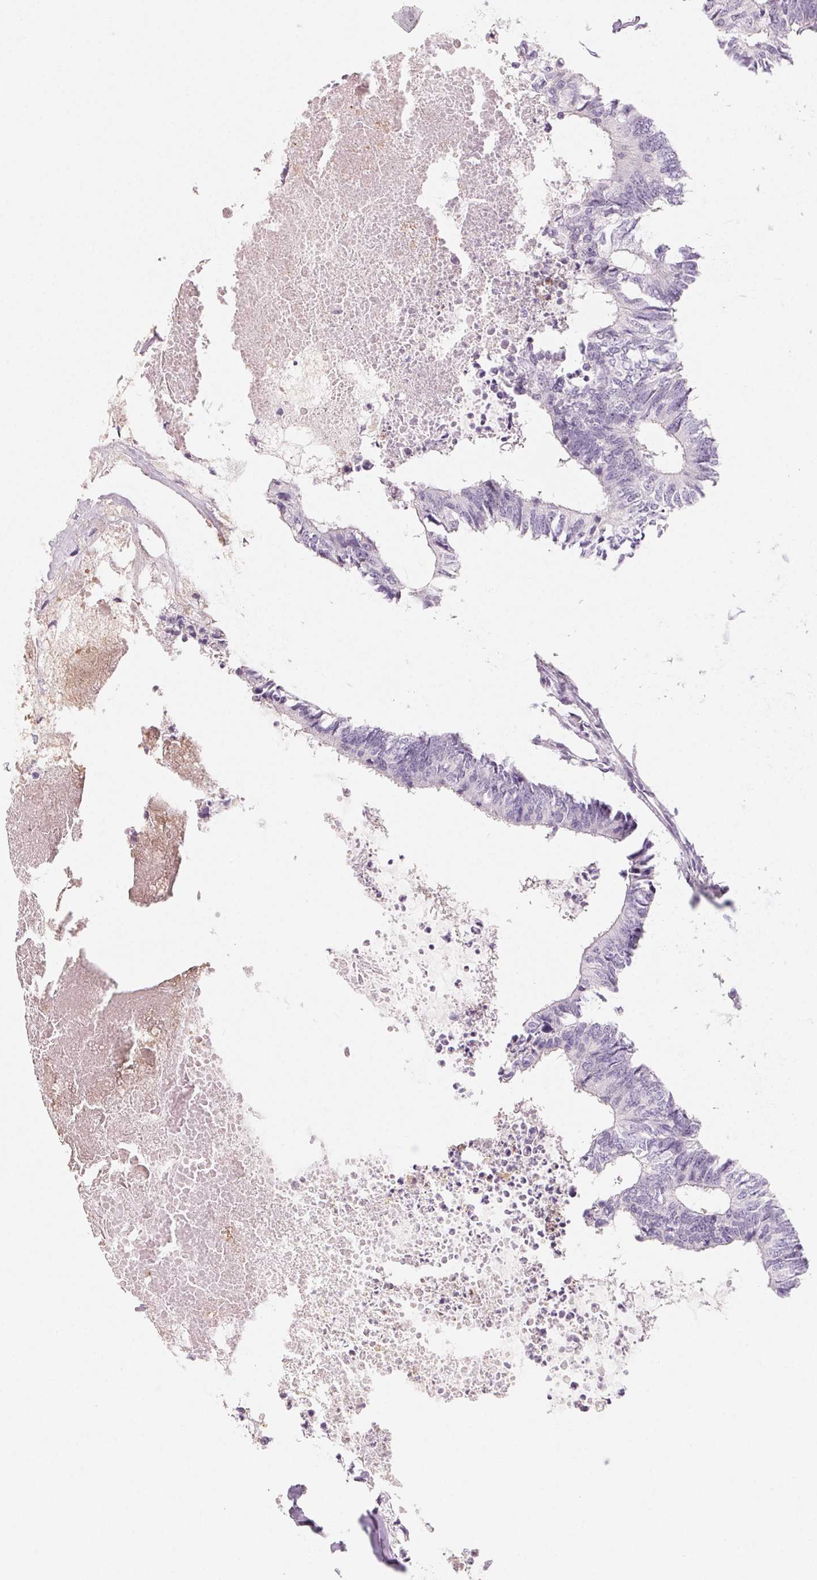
{"staining": {"intensity": "negative", "quantity": "none", "location": "none"}, "tissue": "colorectal cancer", "cell_type": "Tumor cells", "image_type": "cancer", "snomed": [{"axis": "morphology", "description": "Adenocarcinoma, NOS"}, {"axis": "topography", "description": "Colon"}, {"axis": "topography", "description": "Rectum"}], "caption": "The immunohistochemistry (IHC) photomicrograph has no significant staining in tumor cells of colorectal adenocarcinoma tissue.", "gene": "SH3GL2", "patient": {"sex": "male", "age": 57}}